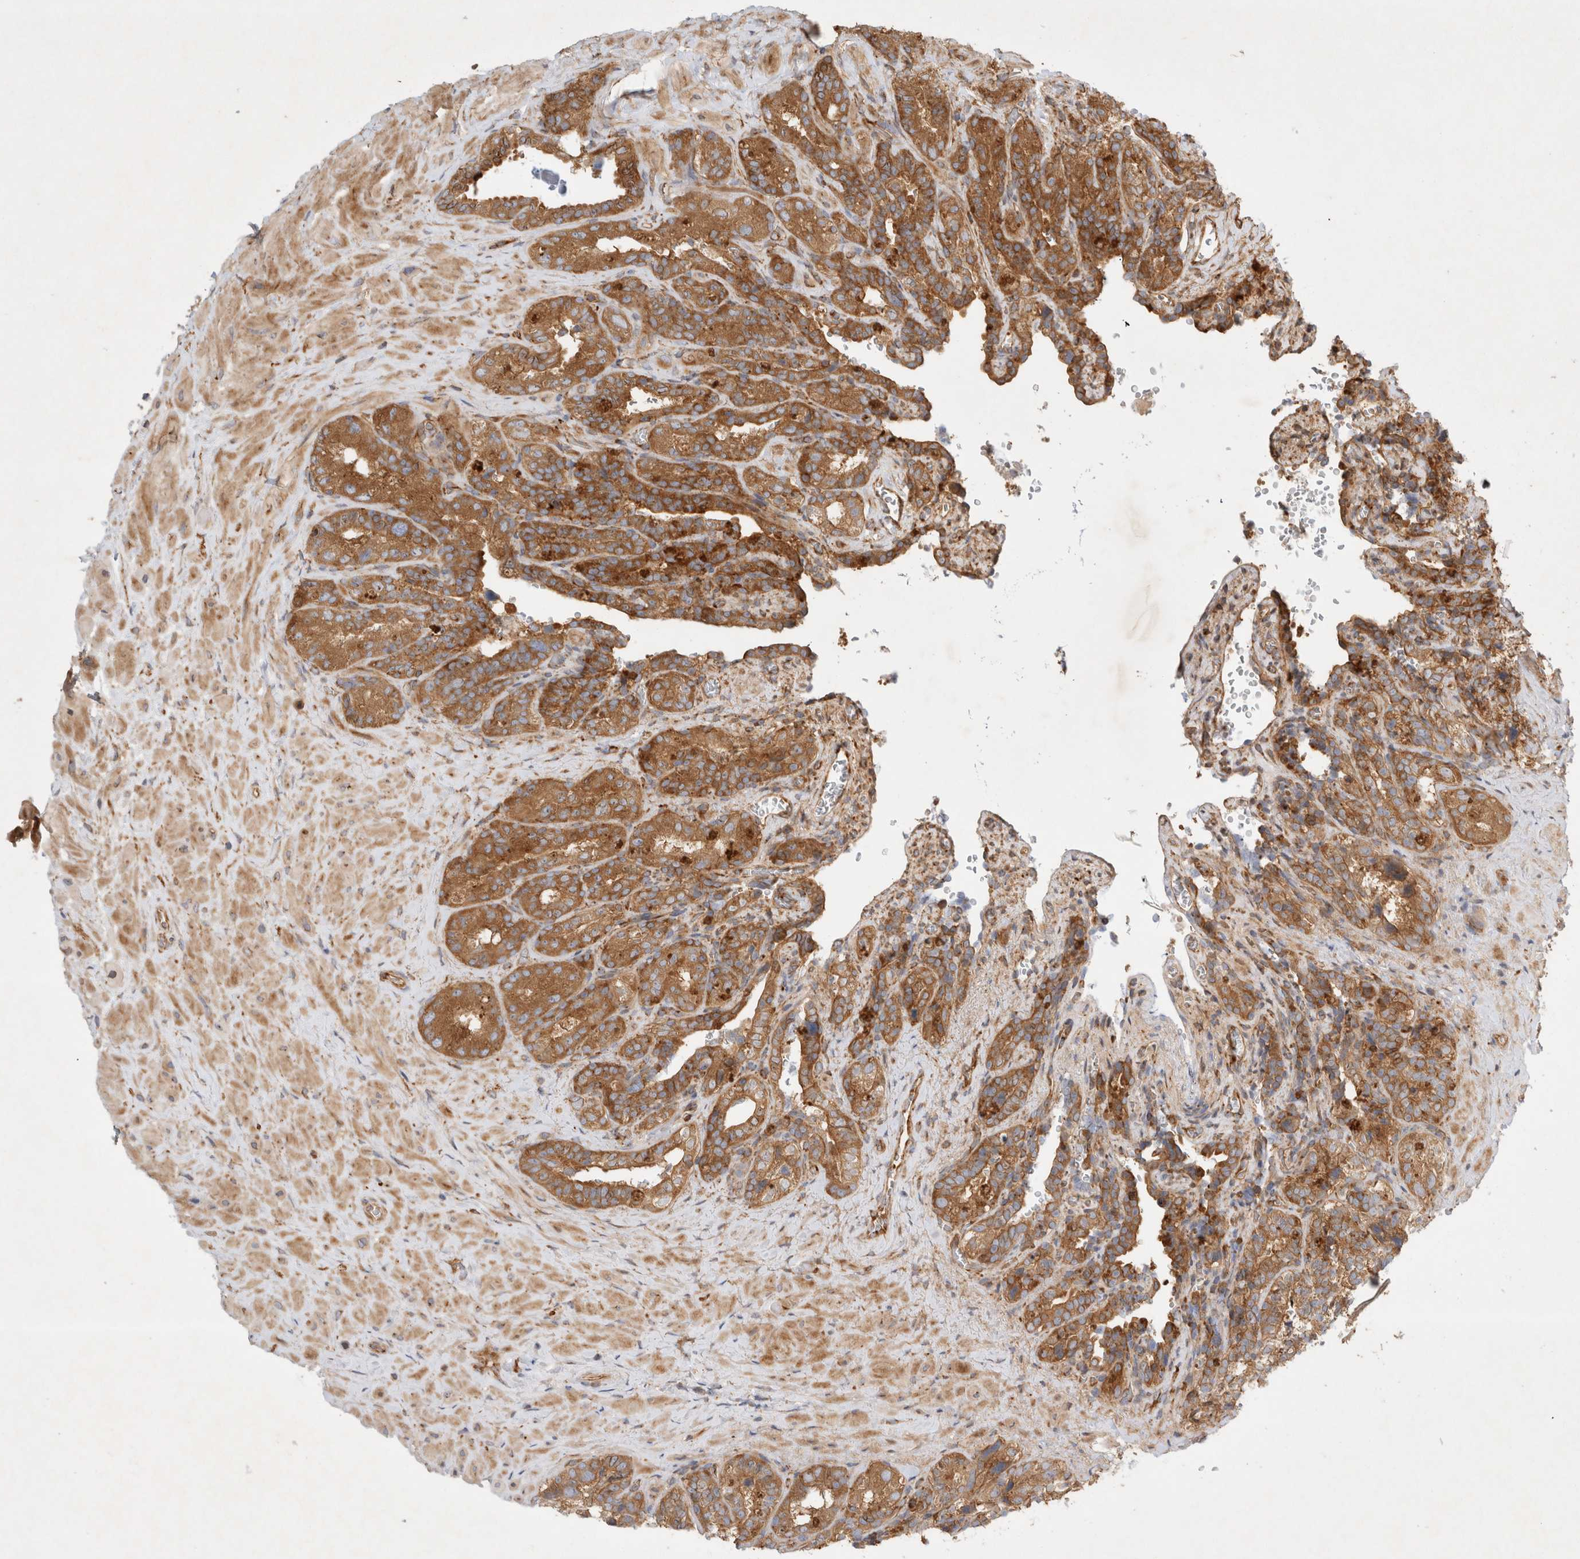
{"staining": {"intensity": "moderate", "quantity": ">75%", "location": "cytoplasmic/membranous"}, "tissue": "seminal vesicle", "cell_type": "Glandular cells", "image_type": "normal", "snomed": [{"axis": "morphology", "description": "Normal tissue, NOS"}, {"axis": "topography", "description": "Prostate"}, {"axis": "topography", "description": "Seminal veicle"}], "caption": "Seminal vesicle was stained to show a protein in brown. There is medium levels of moderate cytoplasmic/membranous staining in approximately >75% of glandular cells. (Stains: DAB (3,3'-diaminobenzidine) in brown, nuclei in blue, Microscopy: brightfield microscopy at high magnification).", "gene": "GPR150", "patient": {"sex": "male", "age": 67}}